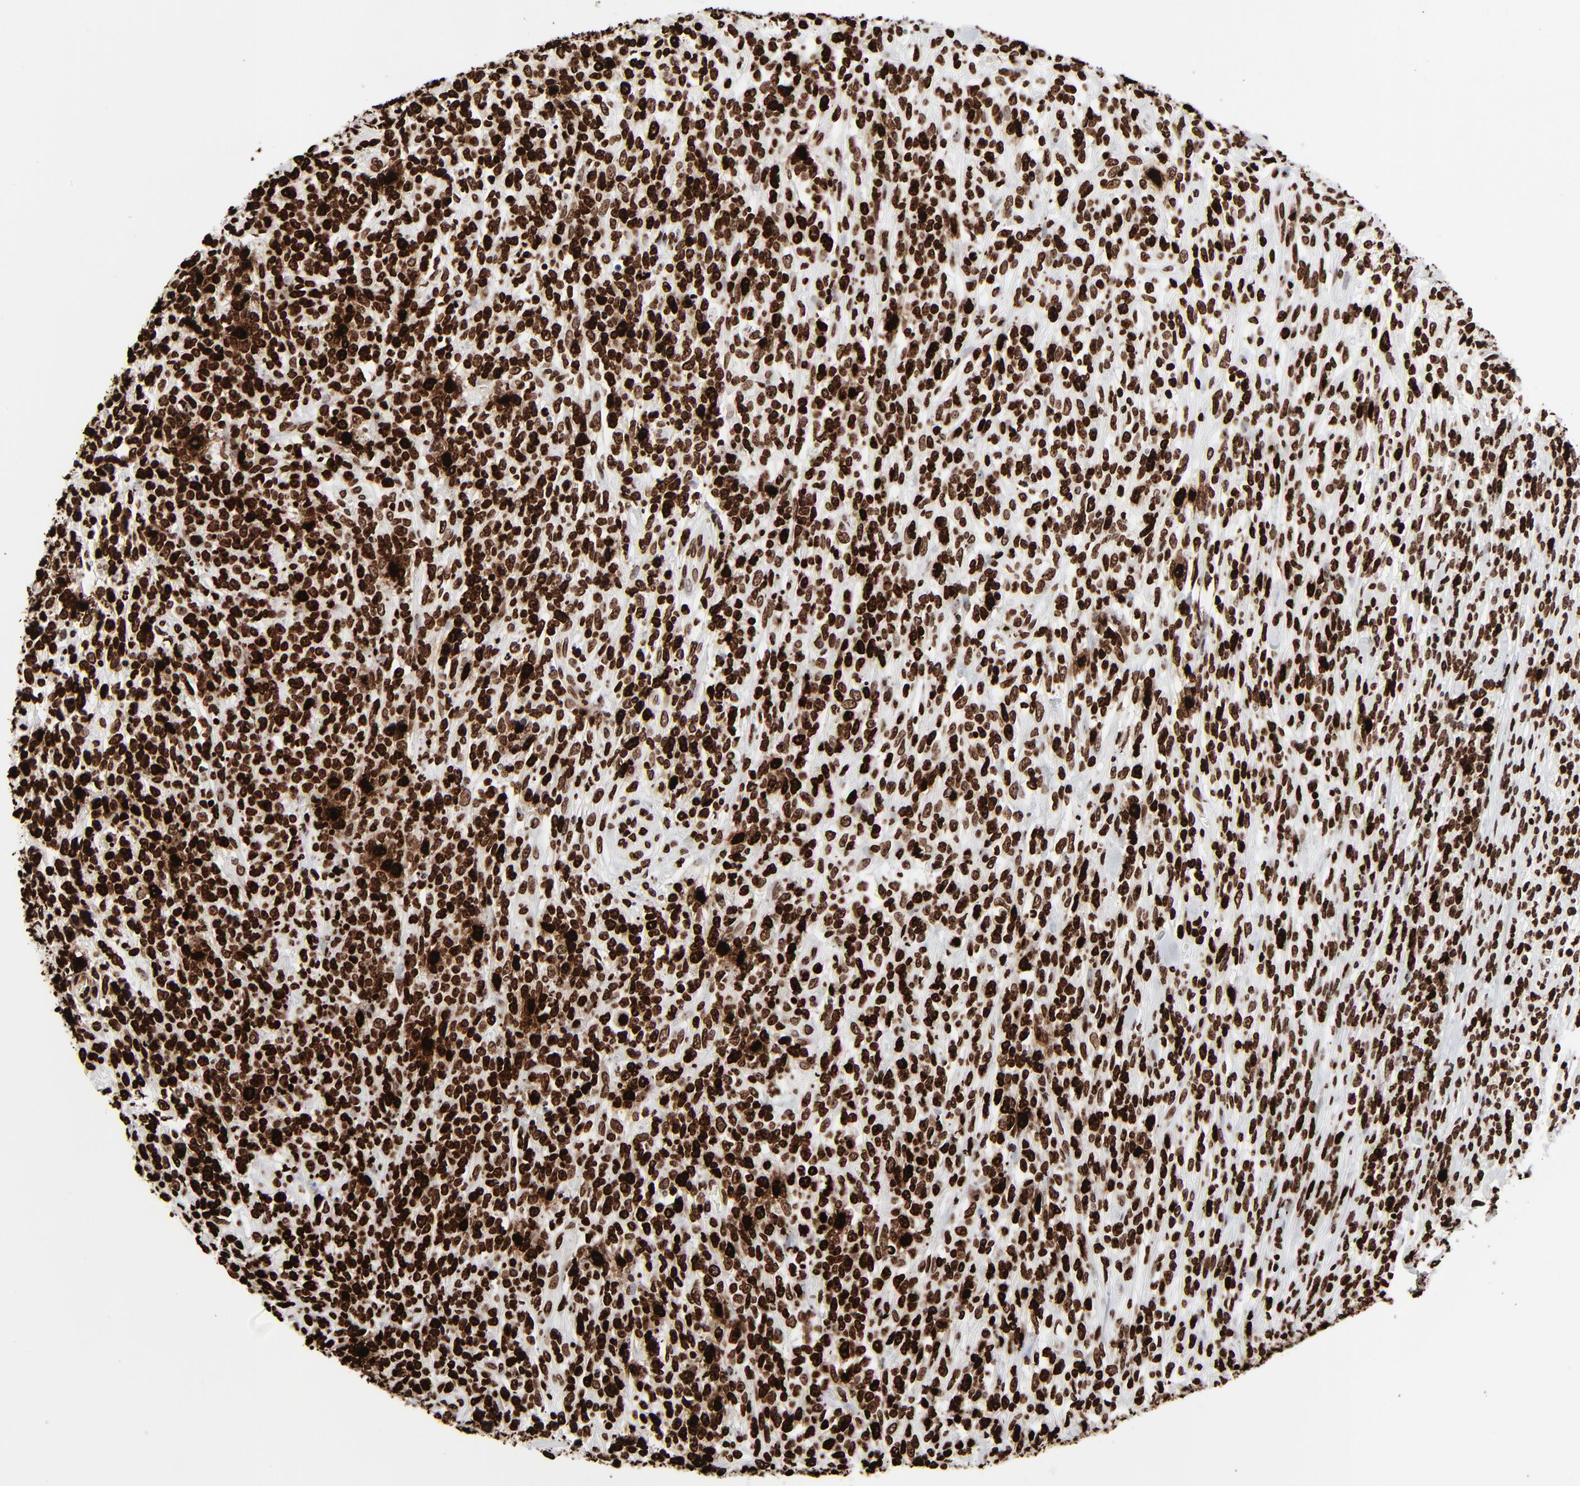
{"staining": {"intensity": "strong", "quantity": ">75%", "location": "nuclear"}, "tissue": "lymphoma", "cell_type": "Tumor cells", "image_type": "cancer", "snomed": [{"axis": "morphology", "description": "Malignant lymphoma, non-Hodgkin's type, High grade"}, {"axis": "topography", "description": "Lymph node"}], "caption": "A histopathology image of human malignant lymphoma, non-Hodgkin's type (high-grade) stained for a protein shows strong nuclear brown staining in tumor cells.", "gene": "H3-4", "patient": {"sex": "female", "age": 73}}